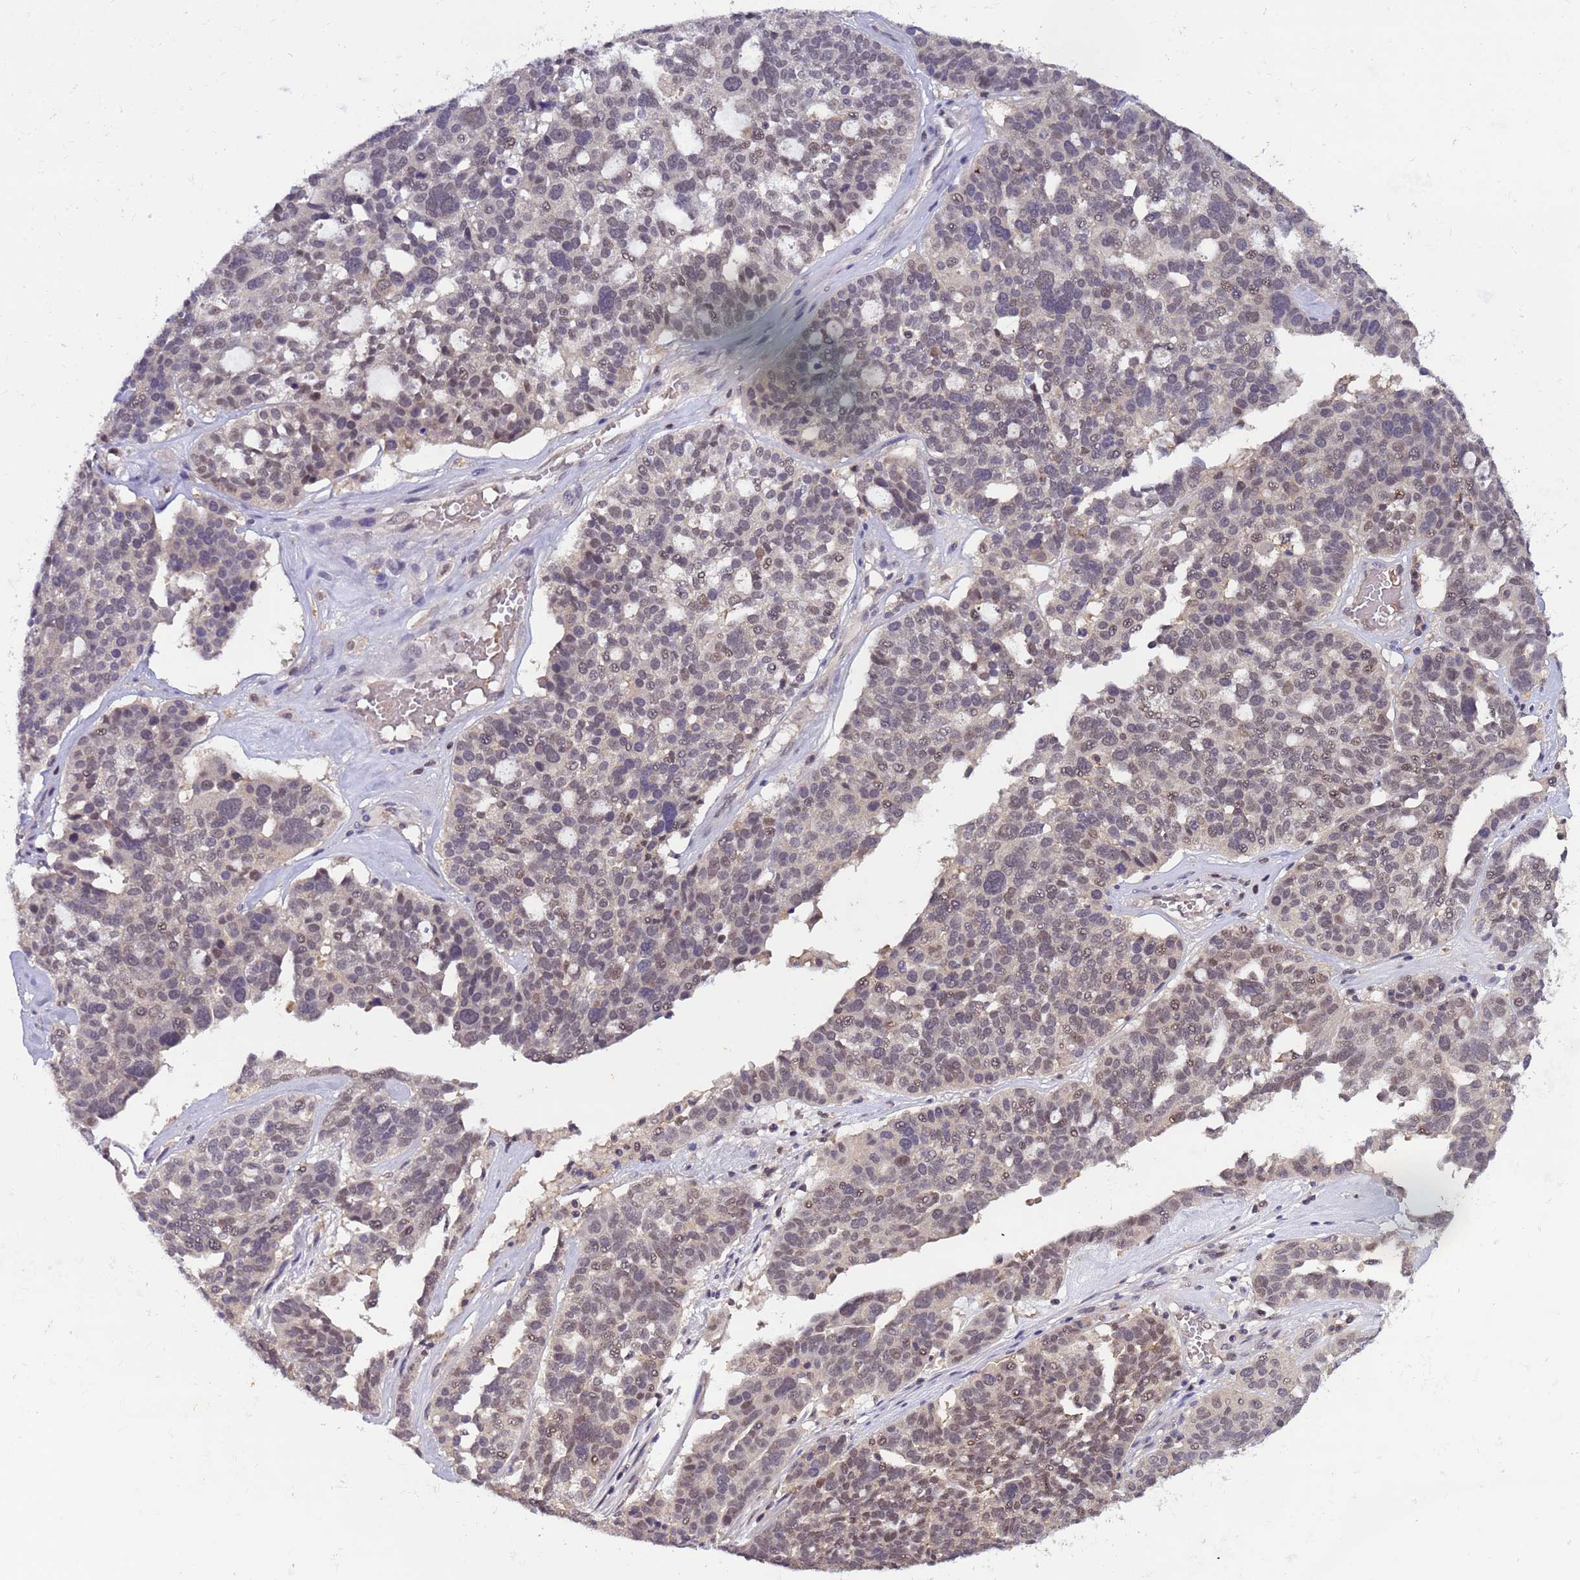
{"staining": {"intensity": "weak", "quantity": "25%-75%", "location": "nuclear"}, "tissue": "ovarian cancer", "cell_type": "Tumor cells", "image_type": "cancer", "snomed": [{"axis": "morphology", "description": "Cystadenocarcinoma, serous, NOS"}, {"axis": "topography", "description": "Ovary"}], "caption": "Protein analysis of serous cystadenocarcinoma (ovarian) tissue shows weak nuclear staining in approximately 25%-75% of tumor cells. Using DAB (brown) and hematoxylin (blue) stains, captured at high magnification using brightfield microscopy.", "gene": "CD53", "patient": {"sex": "female", "age": 59}}